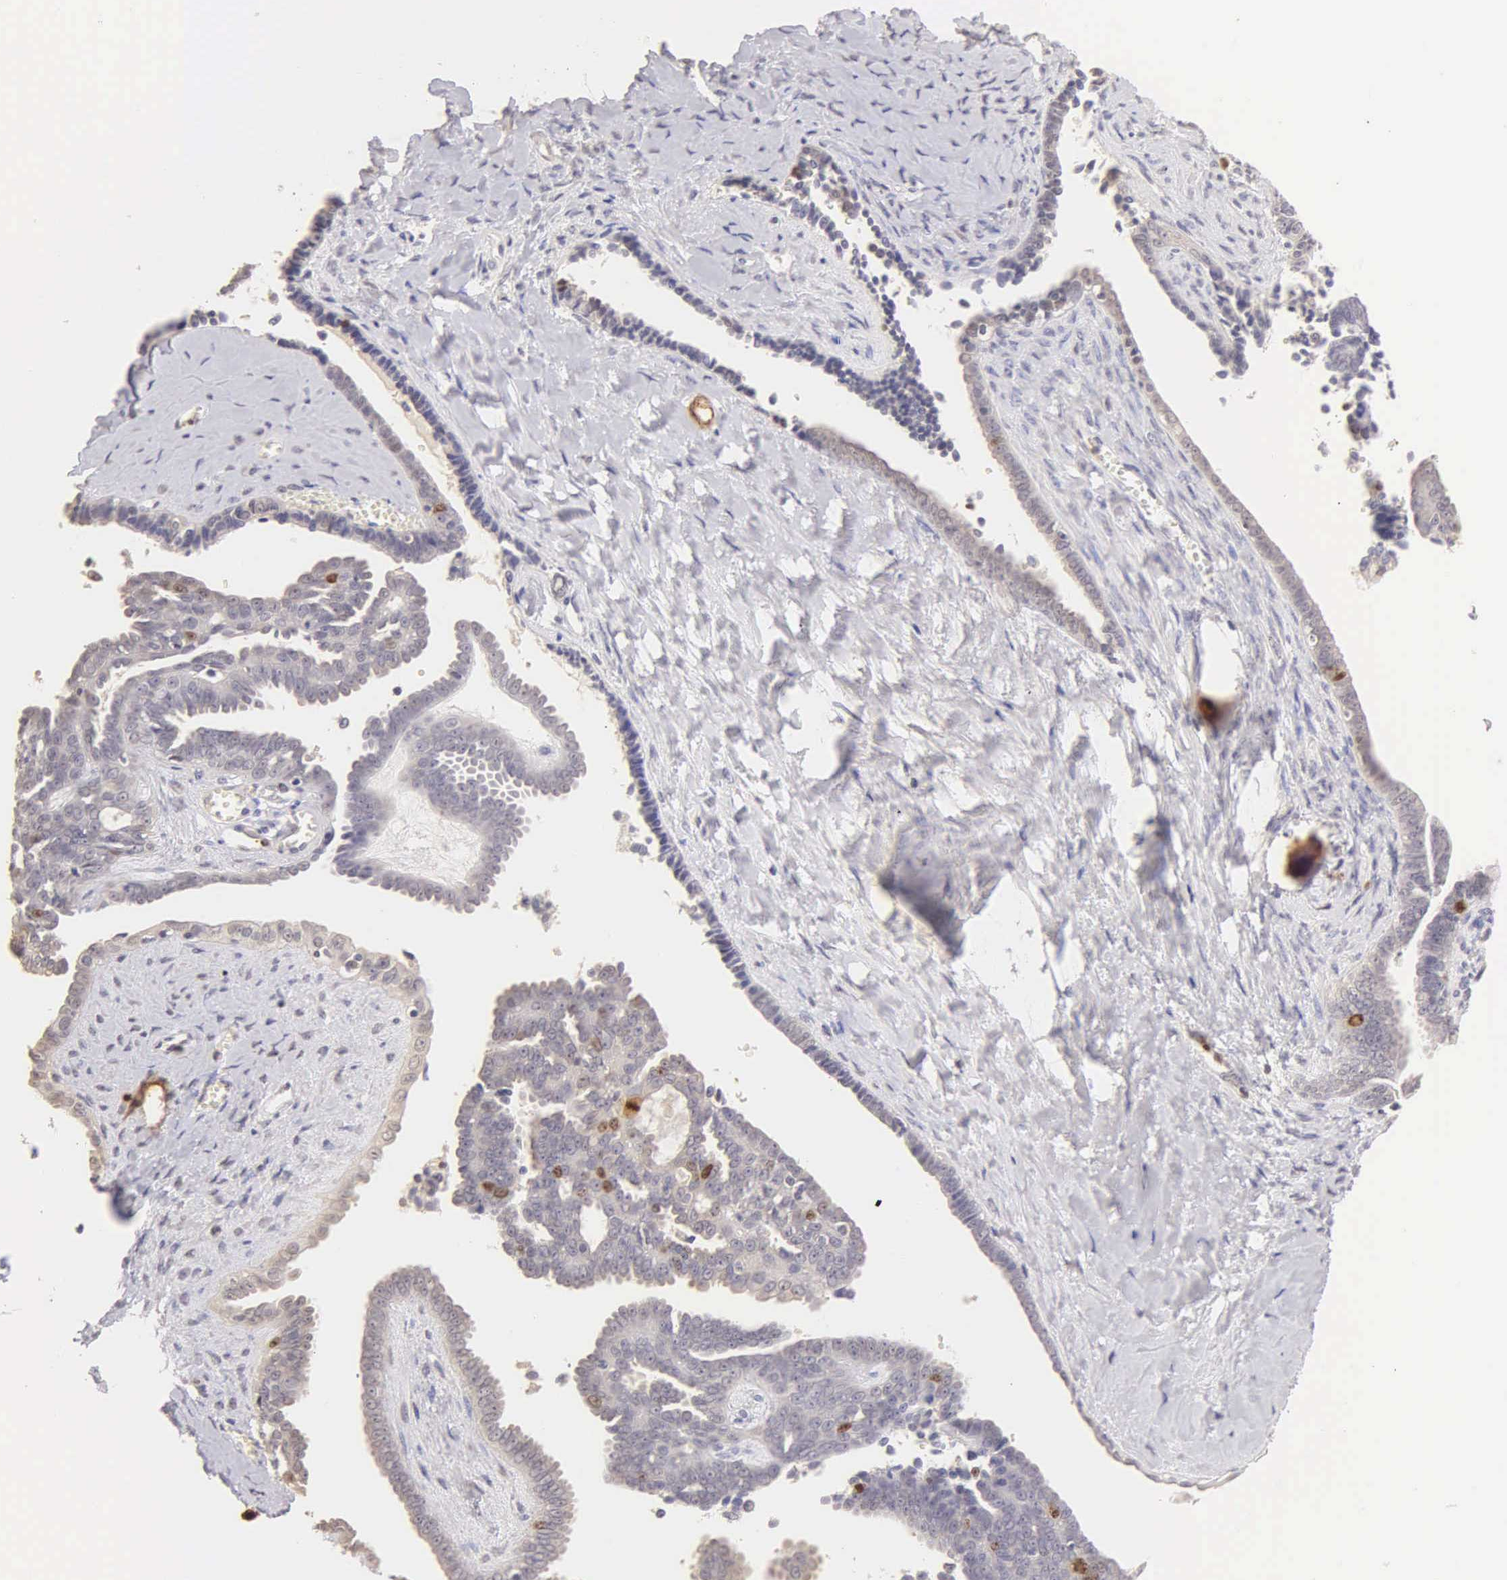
{"staining": {"intensity": "moderate", "quantity": "<25%", "location": "nuclear"}, "tissue": "ovarian cancer", "cell_type": "Tumor cells", "image_type": "cancer", "snomed": [{"axis": "morphology", "description": "Cystadenocarcinoma, serous, NOS"}, {"axis": "topography", "description": "Ovary"}], "caption": "The image displays staining of ovarian cancer (serous cystadenocarcinoma), revealing moderate nuclear protein expression (brown color) within tumor cells.", "gene": "MKI67", "patient": {"sex": "female", "age": 71}}